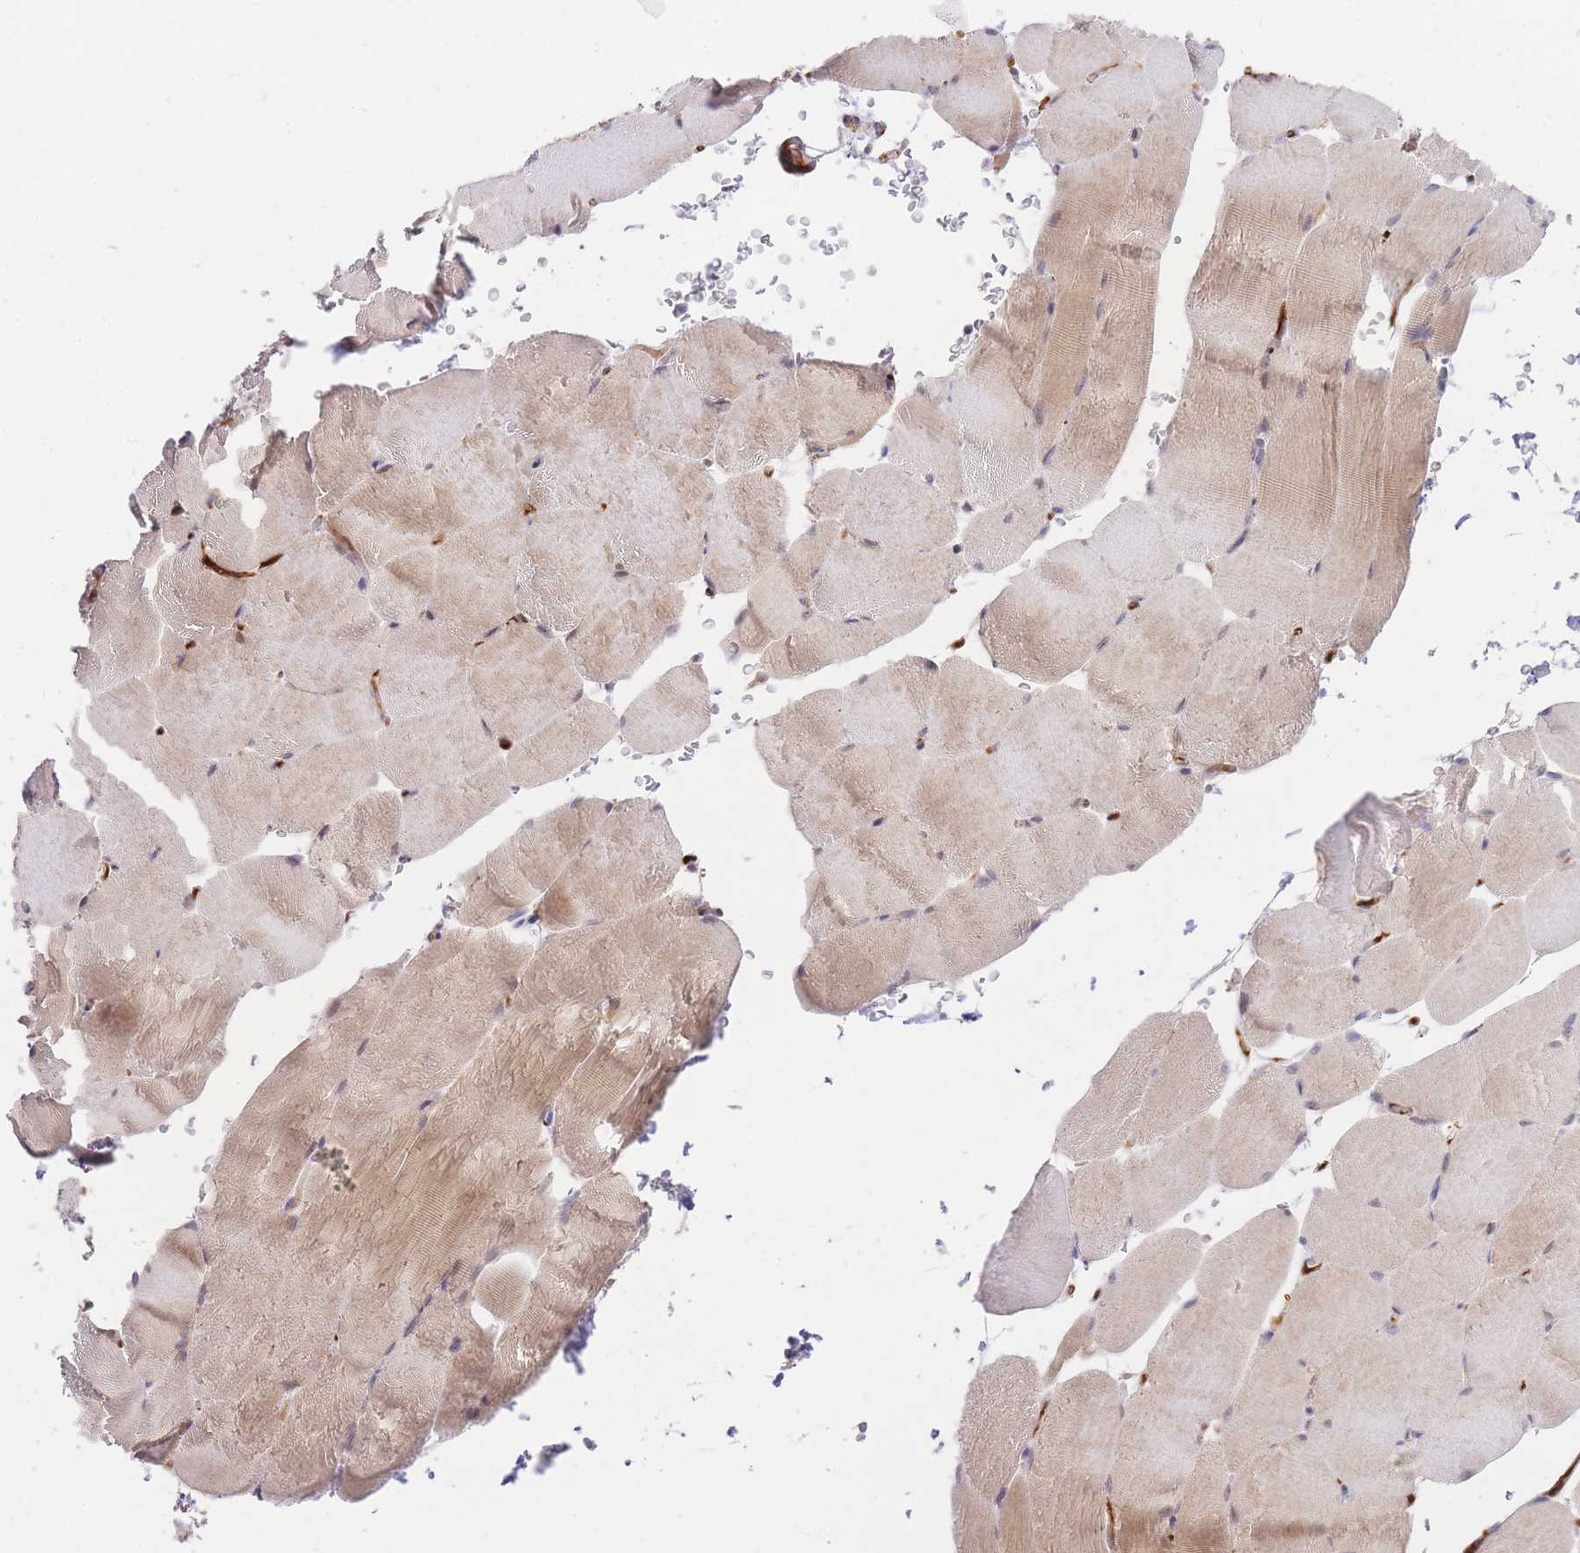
{"staining": {"intensity": "moderate", "quantity": "25%-75%", "location": "cytoplasmic/membranous"}, "tissue": "skeletal muscle", "cell_type": "Myocytes", "image_type": "normal", "snomed": [{"axis": "morphology", "description": "Normal tissue, NOS"}, {"axis": "topography", "description": "Skeletal muscle"}, {"axis": "topography", "description": "Parathyroid gland"}], "caption": "IHC histopathology image of normal skeletal muscle: skeletal muscle stained using IHC displays medium levels of moderate protein expression localized specifically in the cytoplasmic/membranous of myocytes, appearing as a cytoplasmic/membranous brown color.", "gene": "SLC25A33", "patient": {"sex": "female", "age": 37}}